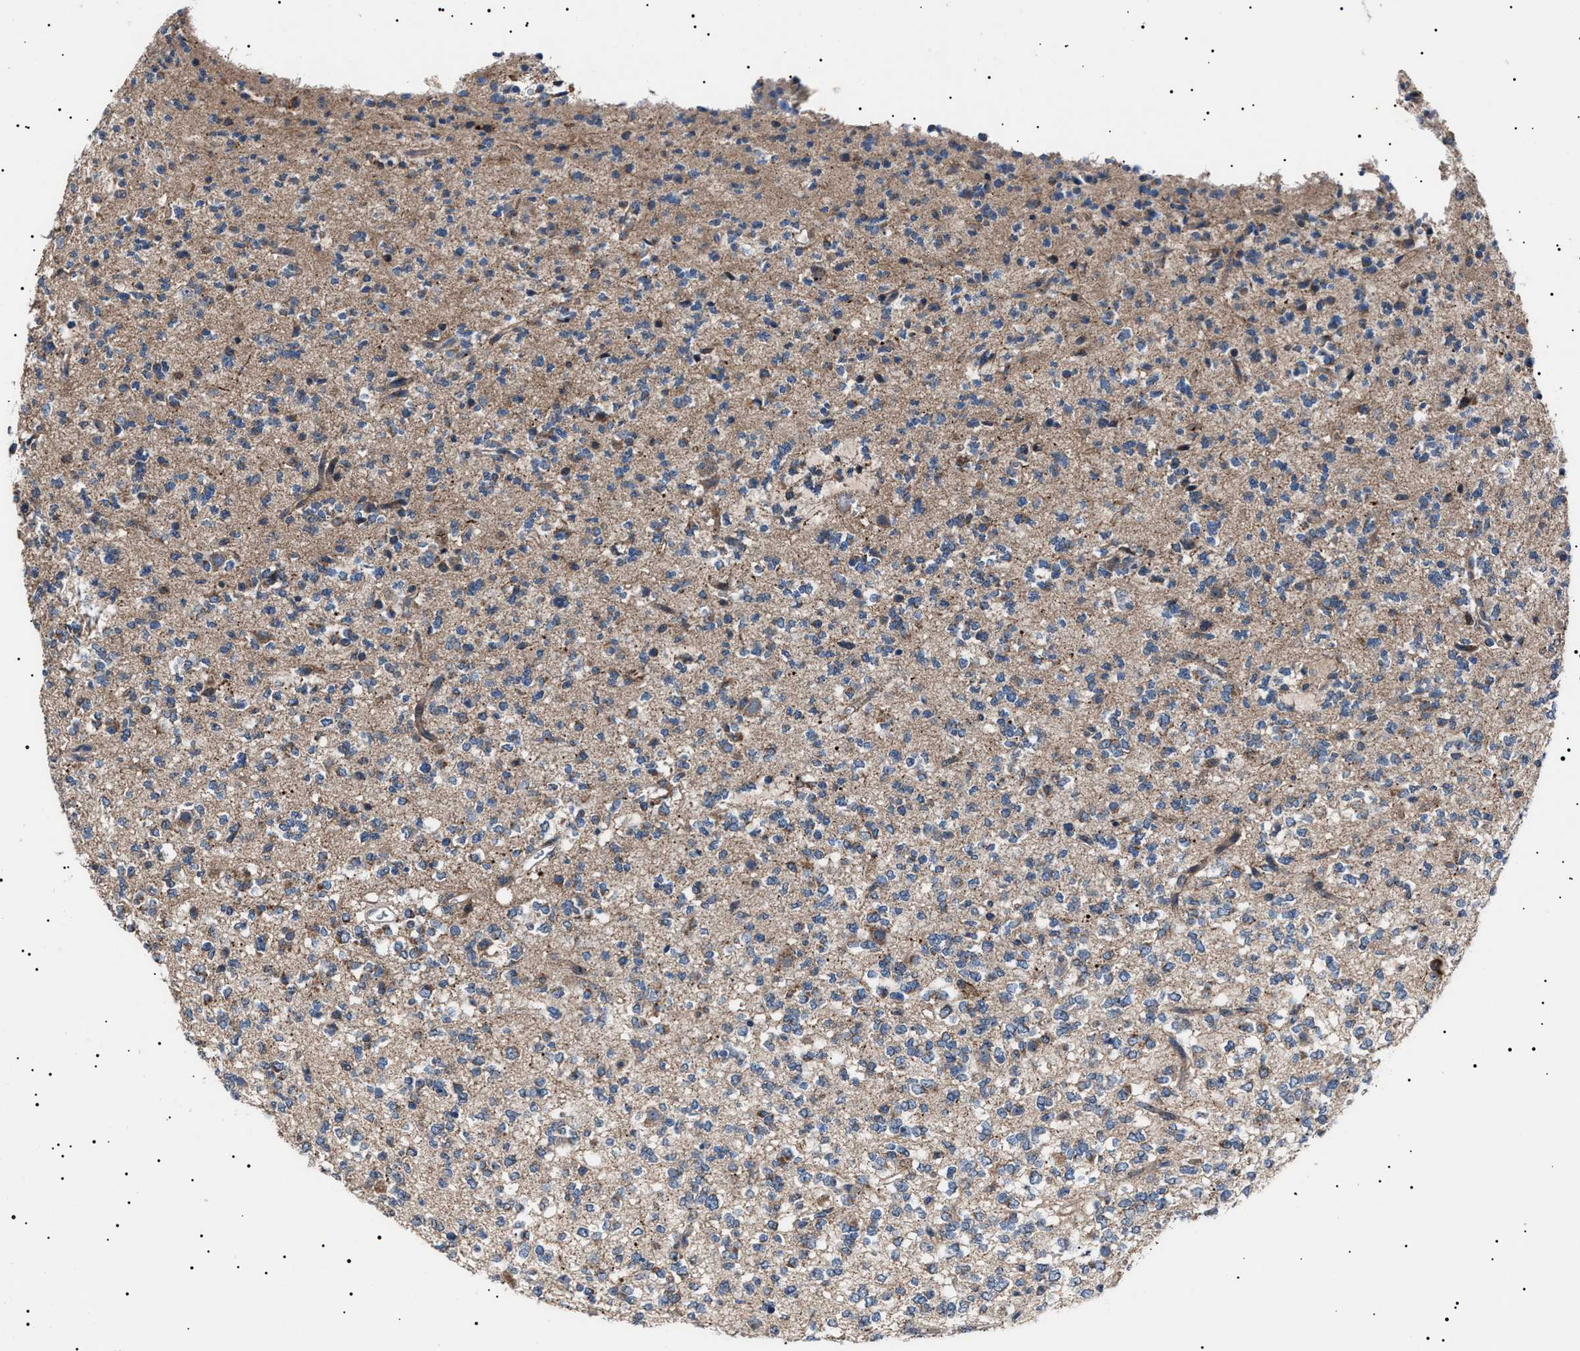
{"staining": {"intensity": "weak", "quantity": ">75%", "location": "cytoplasmic/membranous"}, "tissue": "glioma", "cell_type": "Tumor cells", "image_type": "cancer", "snomed": [{"axis": "morphology", "description": "Glioma, malignant, Low grade"}, {"axis": "topography", "description": "Brain"}], "caption": "Glioma stained for a protein displays weak cytoplasmic/membranous positivity in tumor cells. Immunohistochemistry stains the protein in brown and the nuclei are stained blue.", "gene": "PTRH1", "patient": {"sex": "male", "age": 38}}